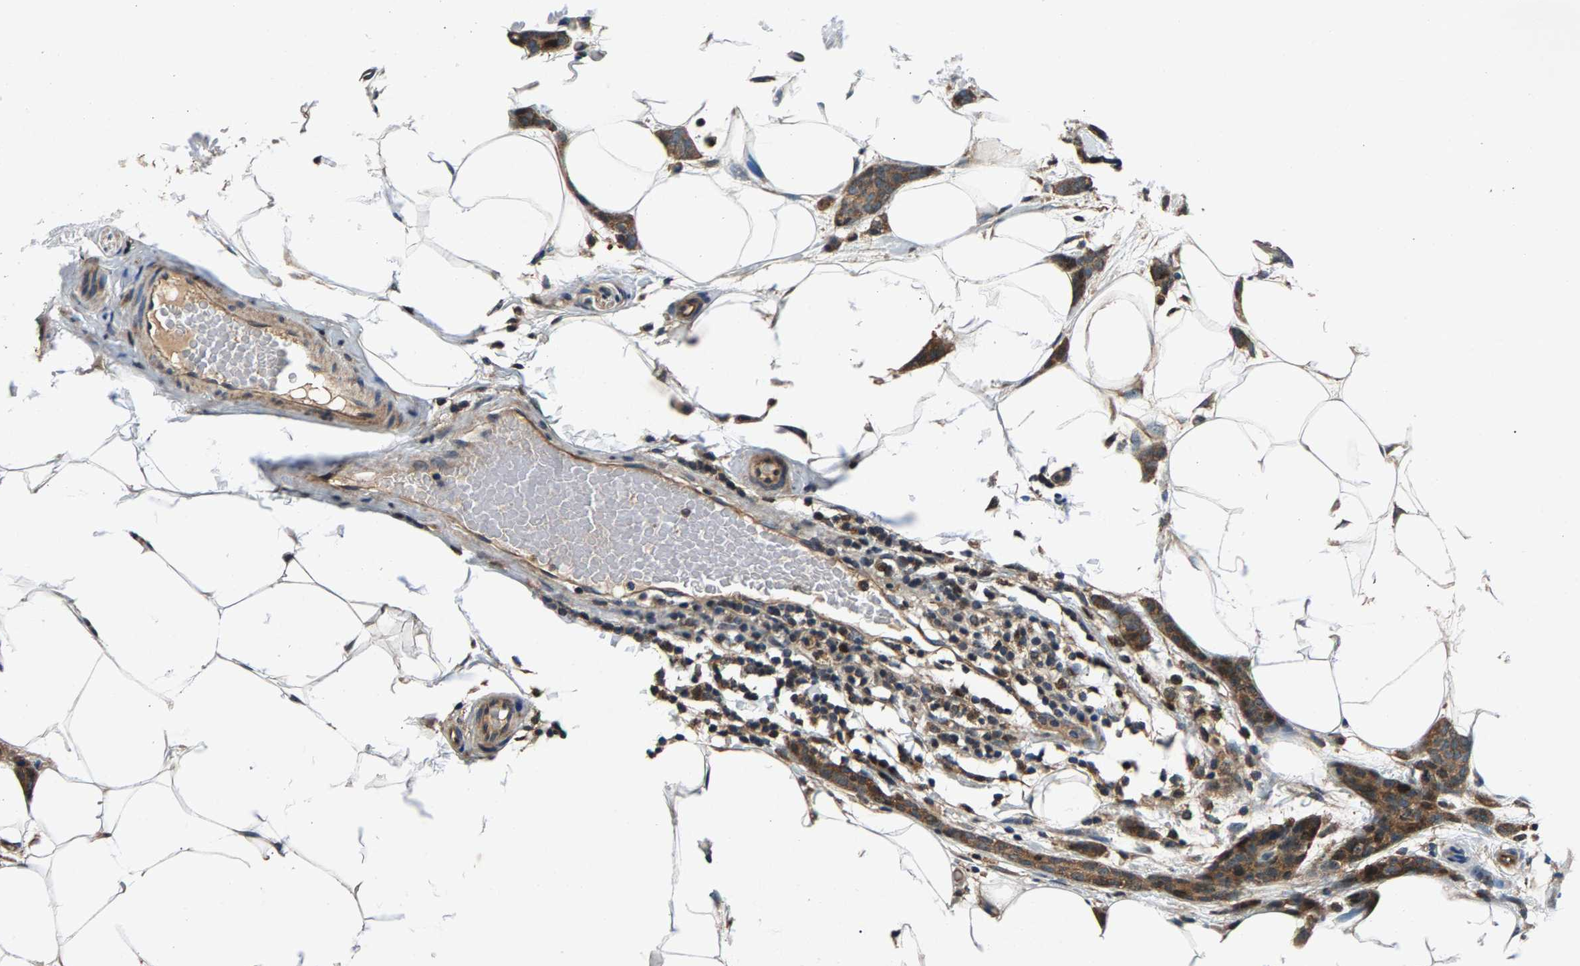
{"staining": {"intensity": "moderate", "quantity": ">75%", "location": "cytoplasmic/membranous"}, "tissue": "breast cancer", "cell_type": "Tumor cells", "image_type": "cancer", "snomed": [{"axis": "morphology", "description": "Lobular carcinoma"}, {"axis": "topography", "description": "Skin"}, {"axis": "topography", "description": "Breast"}], "caption": "Tumor cells demonstrate medium levels of moderate cytoplasmic/membranous staining in approximately >75% of cells in lobular carcinoma (breast). (Stains: DAB in brown, nuclei in blue, Microscopy: brightfield microscopy at high magnification).", "gene": "FAM78A", "patient": {"sex": "female", "age": 46}}